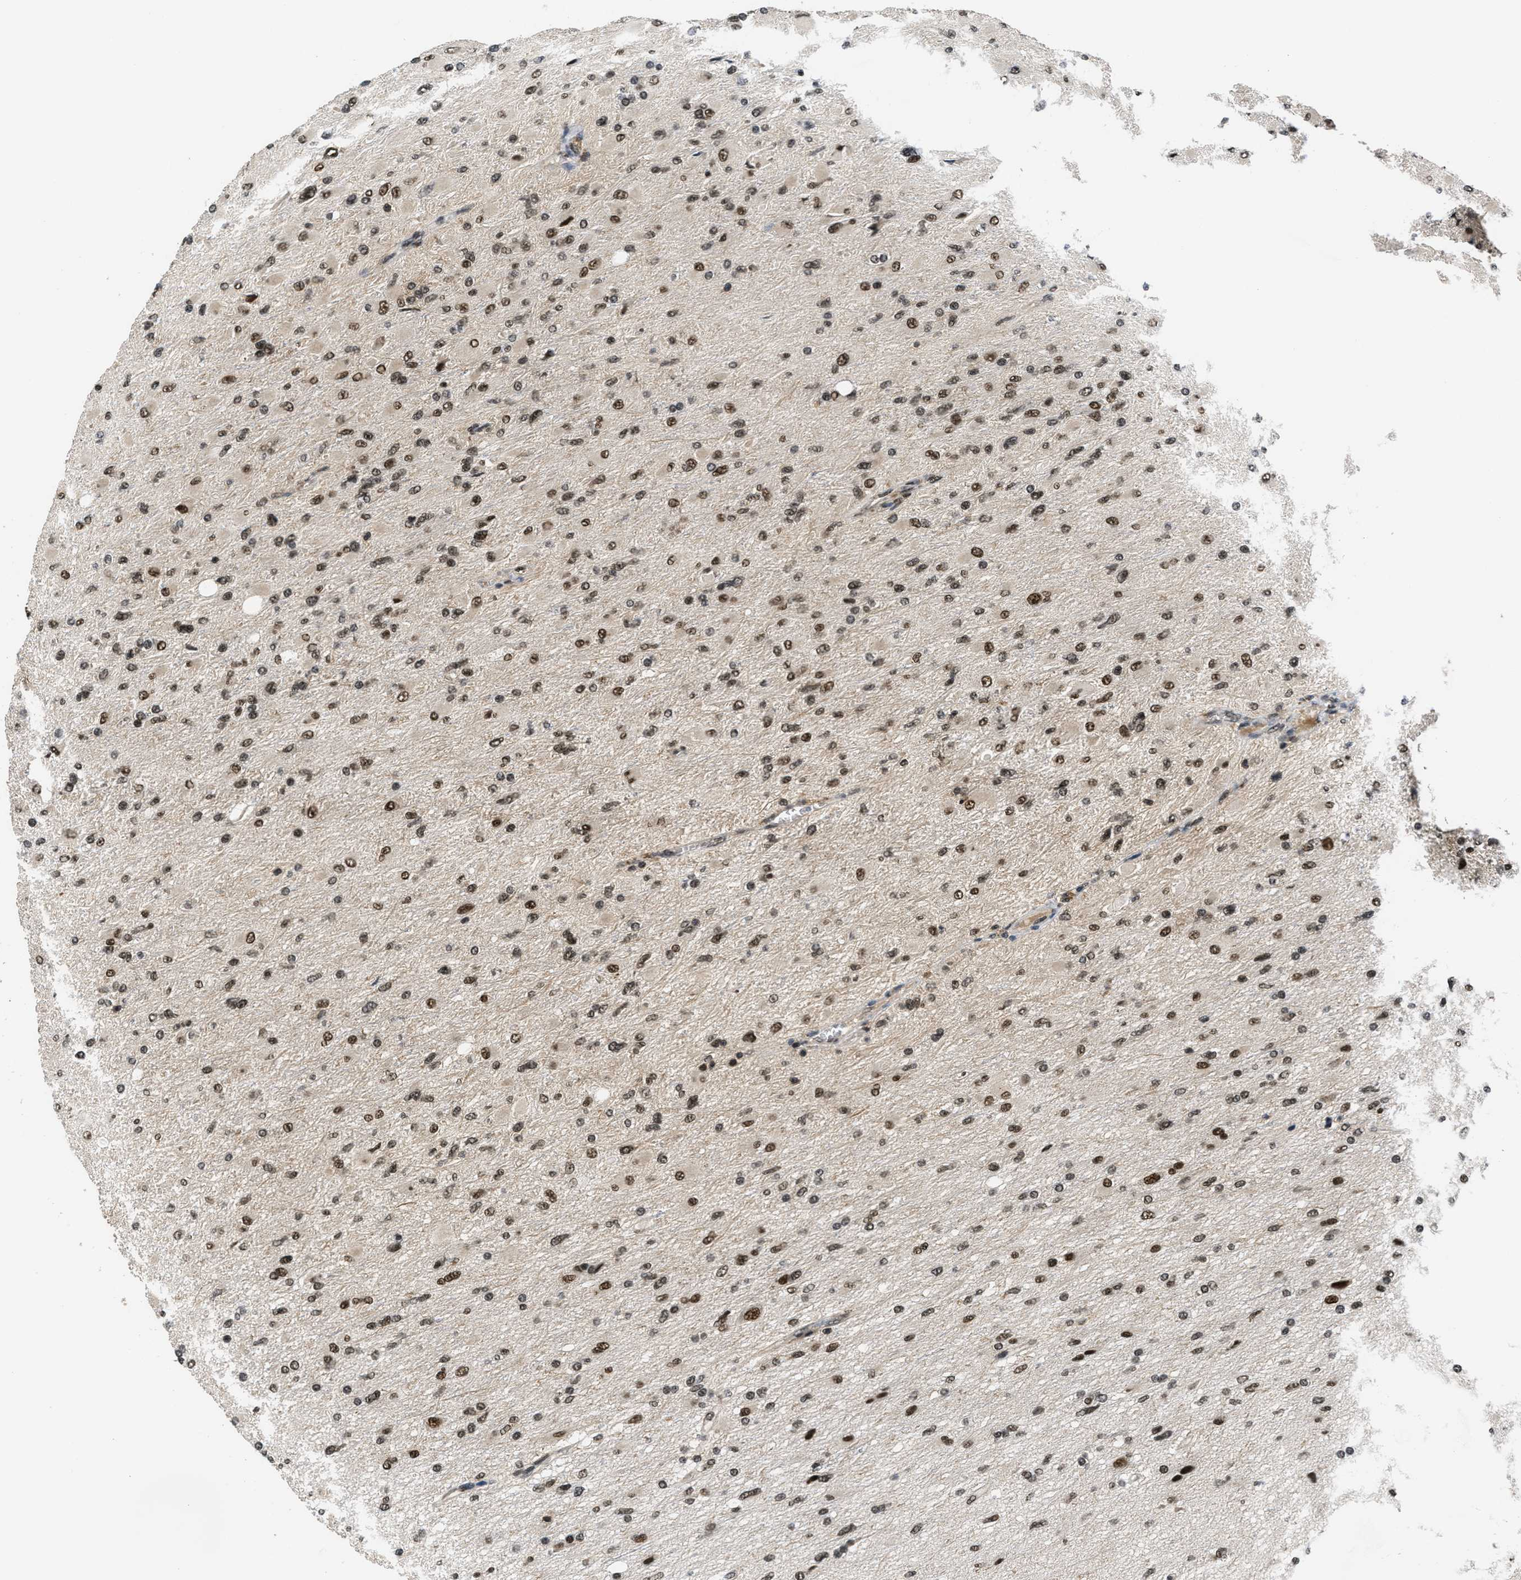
{"staining": {"intensity": "strong", "quantity": ">75%", "location": "nuclear"}, "tissue": "glioma", "cell_type": "Tumor cells", "image_type": "cancer", "snomed": [{"axis": "morphology", "description": "Glioma, malignant, High grade"}, {"axis": "topography", "description": "Cerebral cortex"}], "caption": "Protein analysis of malignant high-grade glioma tissue reveals strong nuclear expression in approximately >75% of tumor cells.", "gene": "CUL4B", "patient": {"sex": "female", "age": 36}}